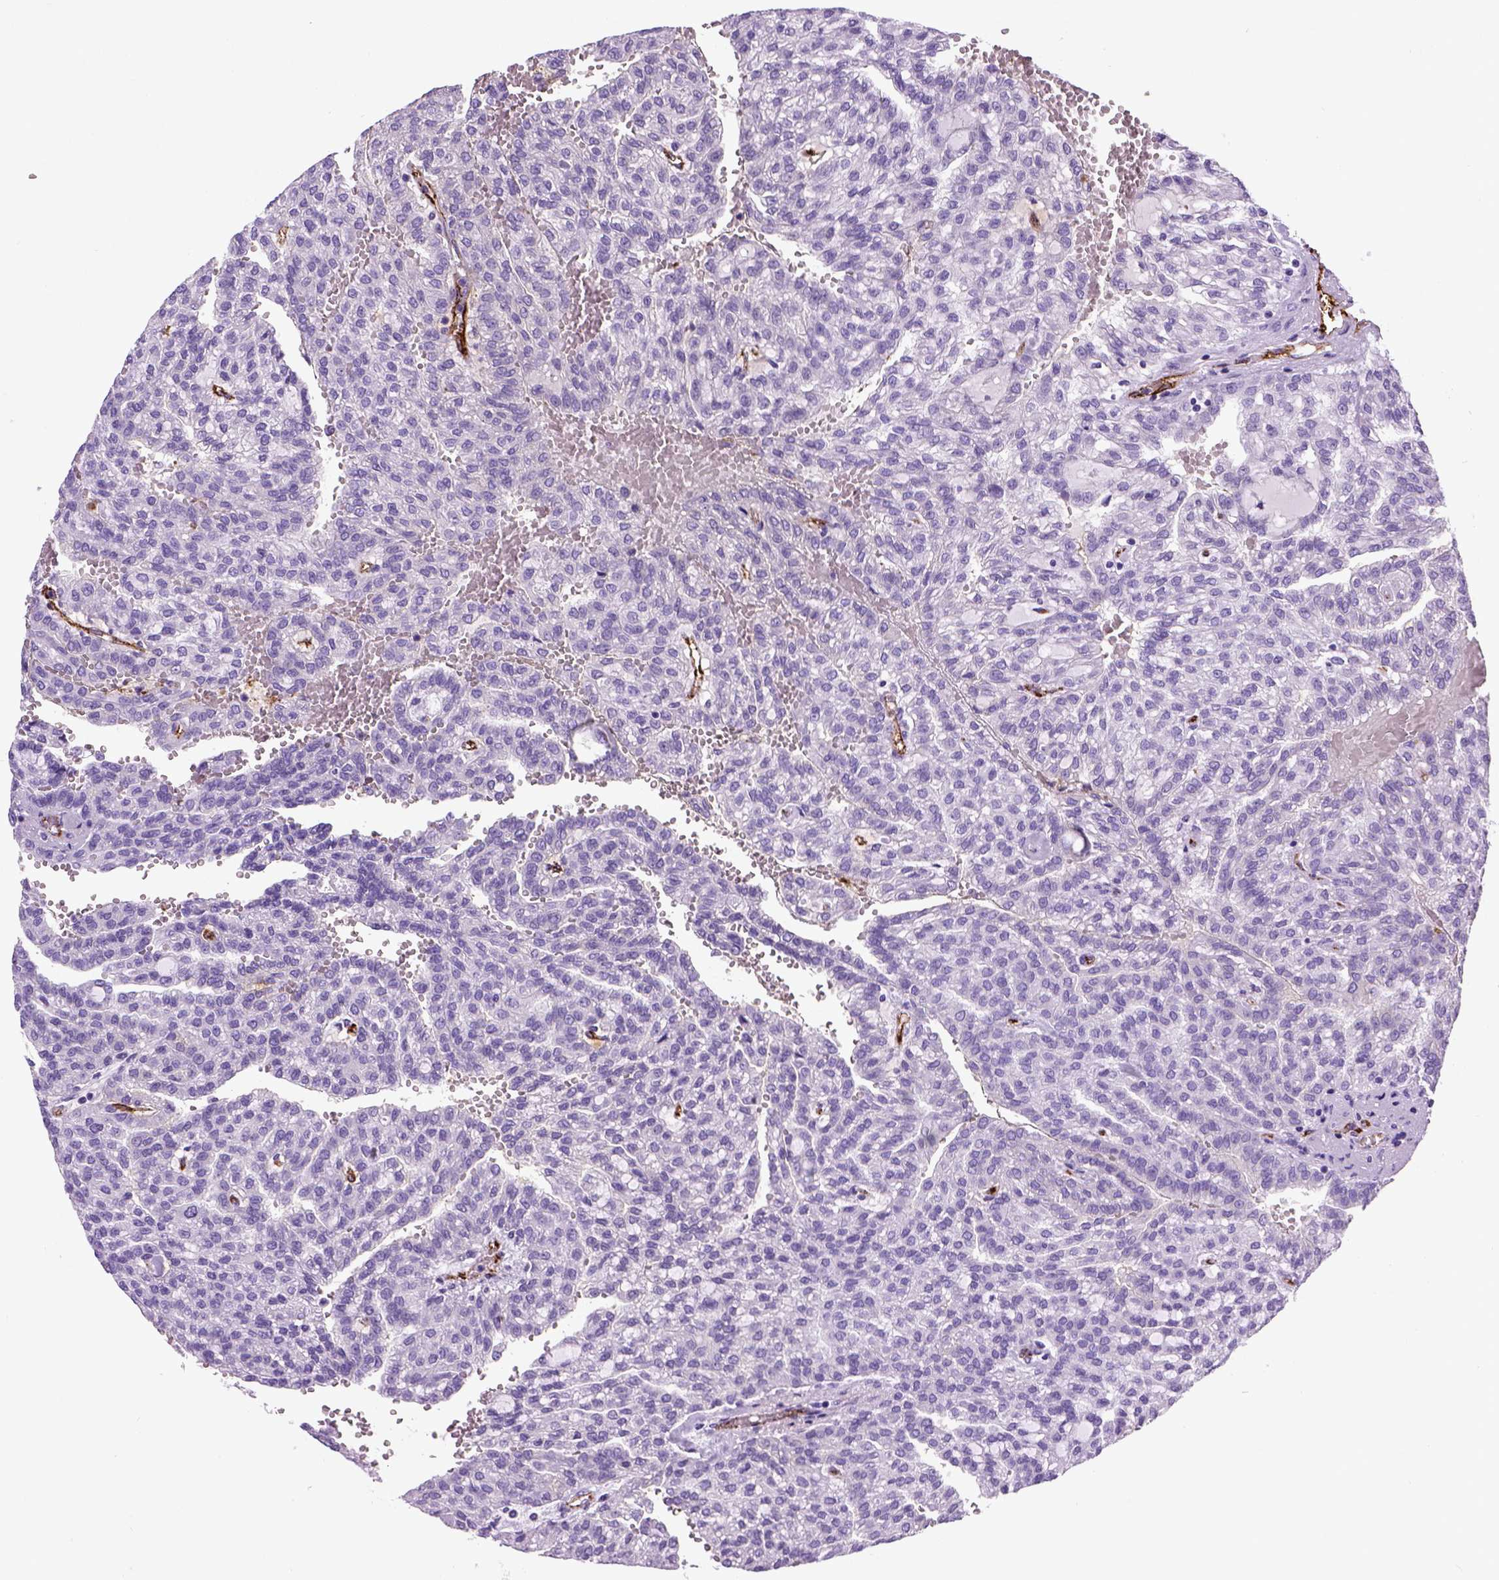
{"staining": {"intensity": "negative", "quantity": "none", "location": "none"}, "tissue": "renal cancer", "cell_type": "Tumor cells", "image_type": "cancer", "snomed": [{"axis": "morphology", "description": "Adenocarcinoma, NOS"}, {"axis": "topography", "description": "Kidney"}], "caption": "High magnification brightfield microscopy of renal adenocarcinoma stained with DAB (3,3'-diaminobenzidine) (brown) and counterstained with hematoxylin (blue): tumor cells show no significant positivity.", "gene": "VWF", "patient": {"sex": "male", "age": 63}}